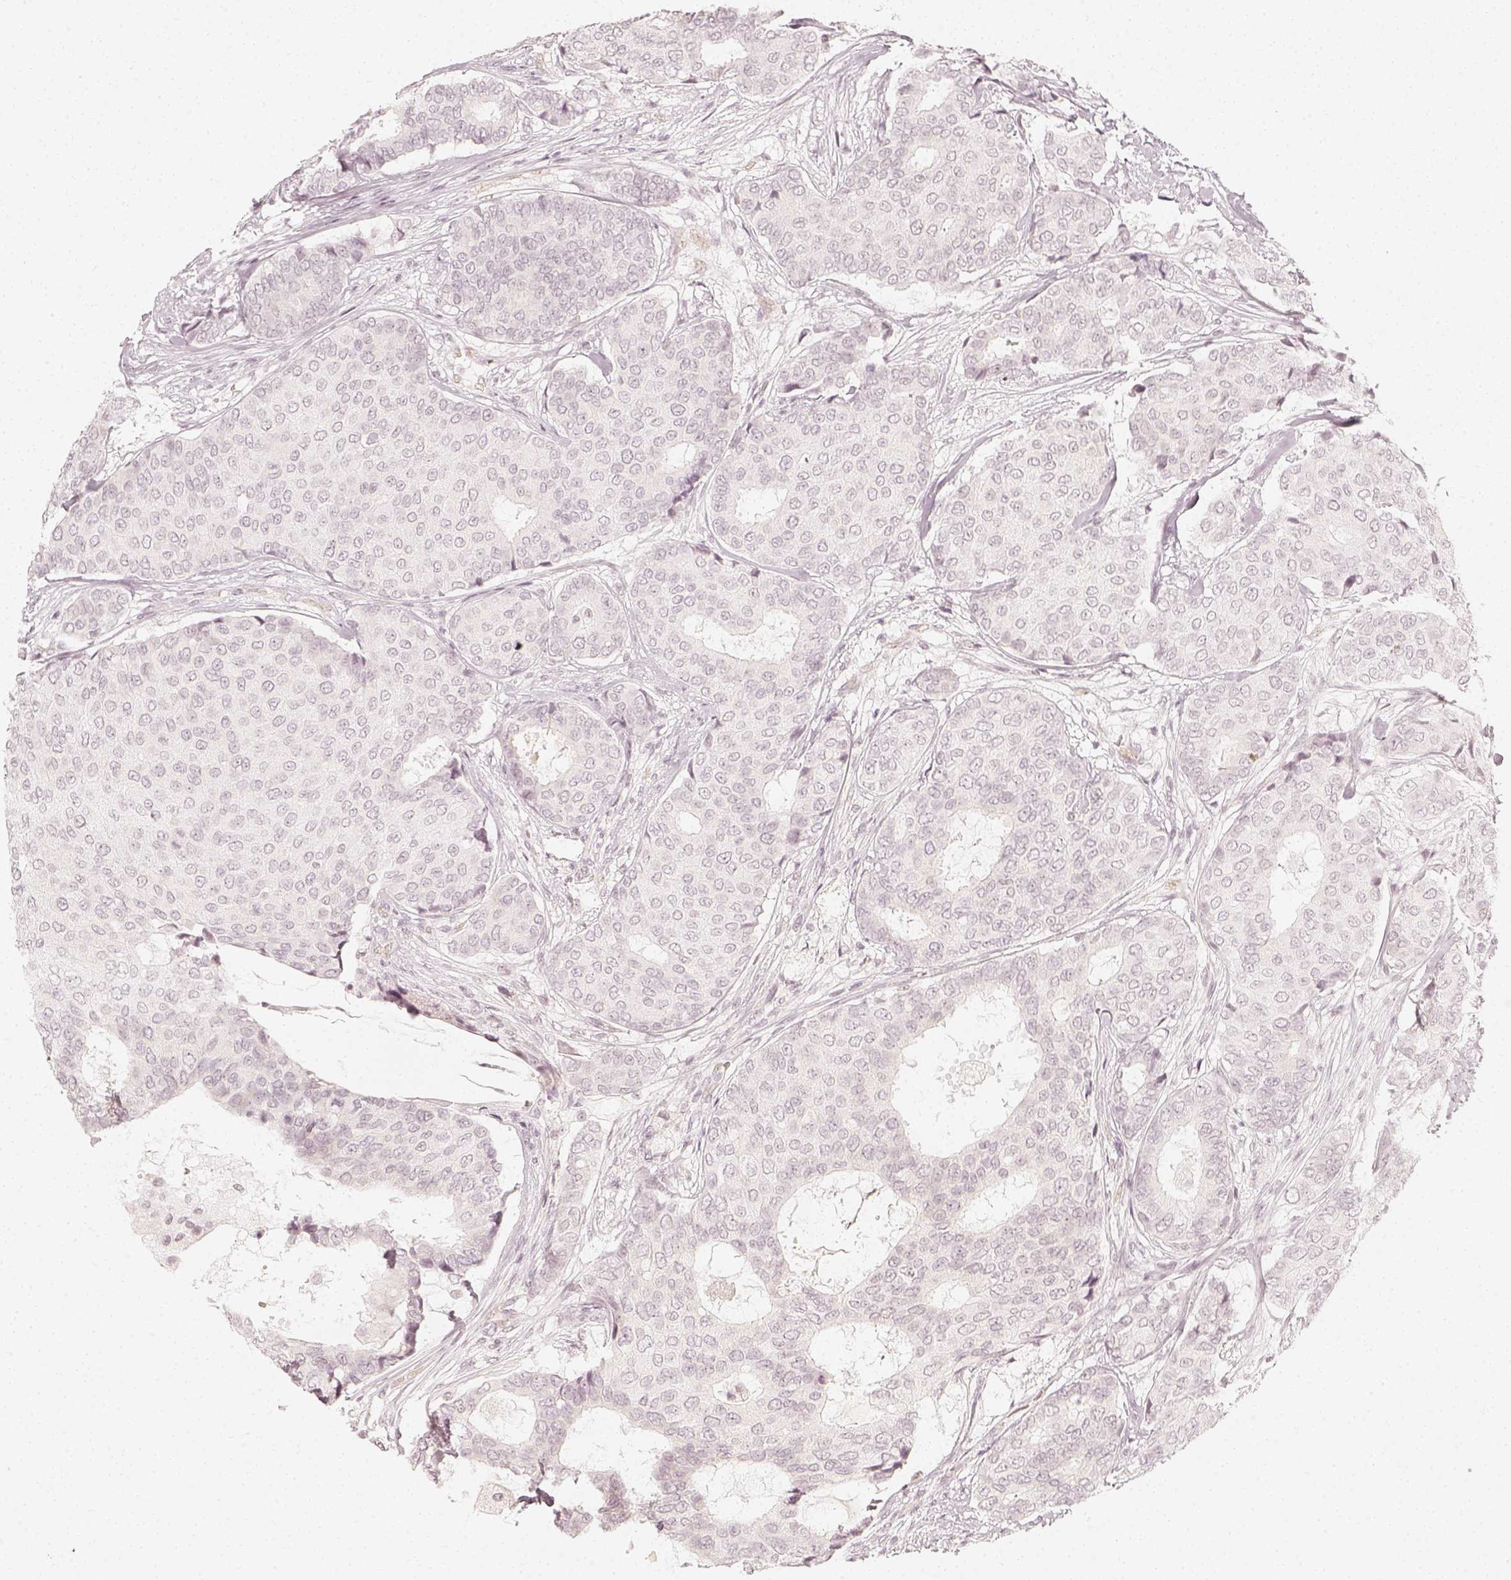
{"staining": {"intensity": "negative", "quantity": "none", "location": "none"}, "tissue": "breast cancer", "cell_type": "Tumor cells", "image_type": "cancer", "snomed": [{"axis": "morphology", "description": "Duct carcinoma"}, {"axis": "topography", "description": "Breast"}], "caption": "DAB immunohistochemical staining of breast cancer (intraductal carcinoma) shows no significant positivity in tumor cells. (Stains: DAB IHC with hematoxylin counter stain, Microscopy: brightfield microscopy at high magnification).", "gene": "KRTAP2-1", "patient": {"sex": "female", "age": 75}}